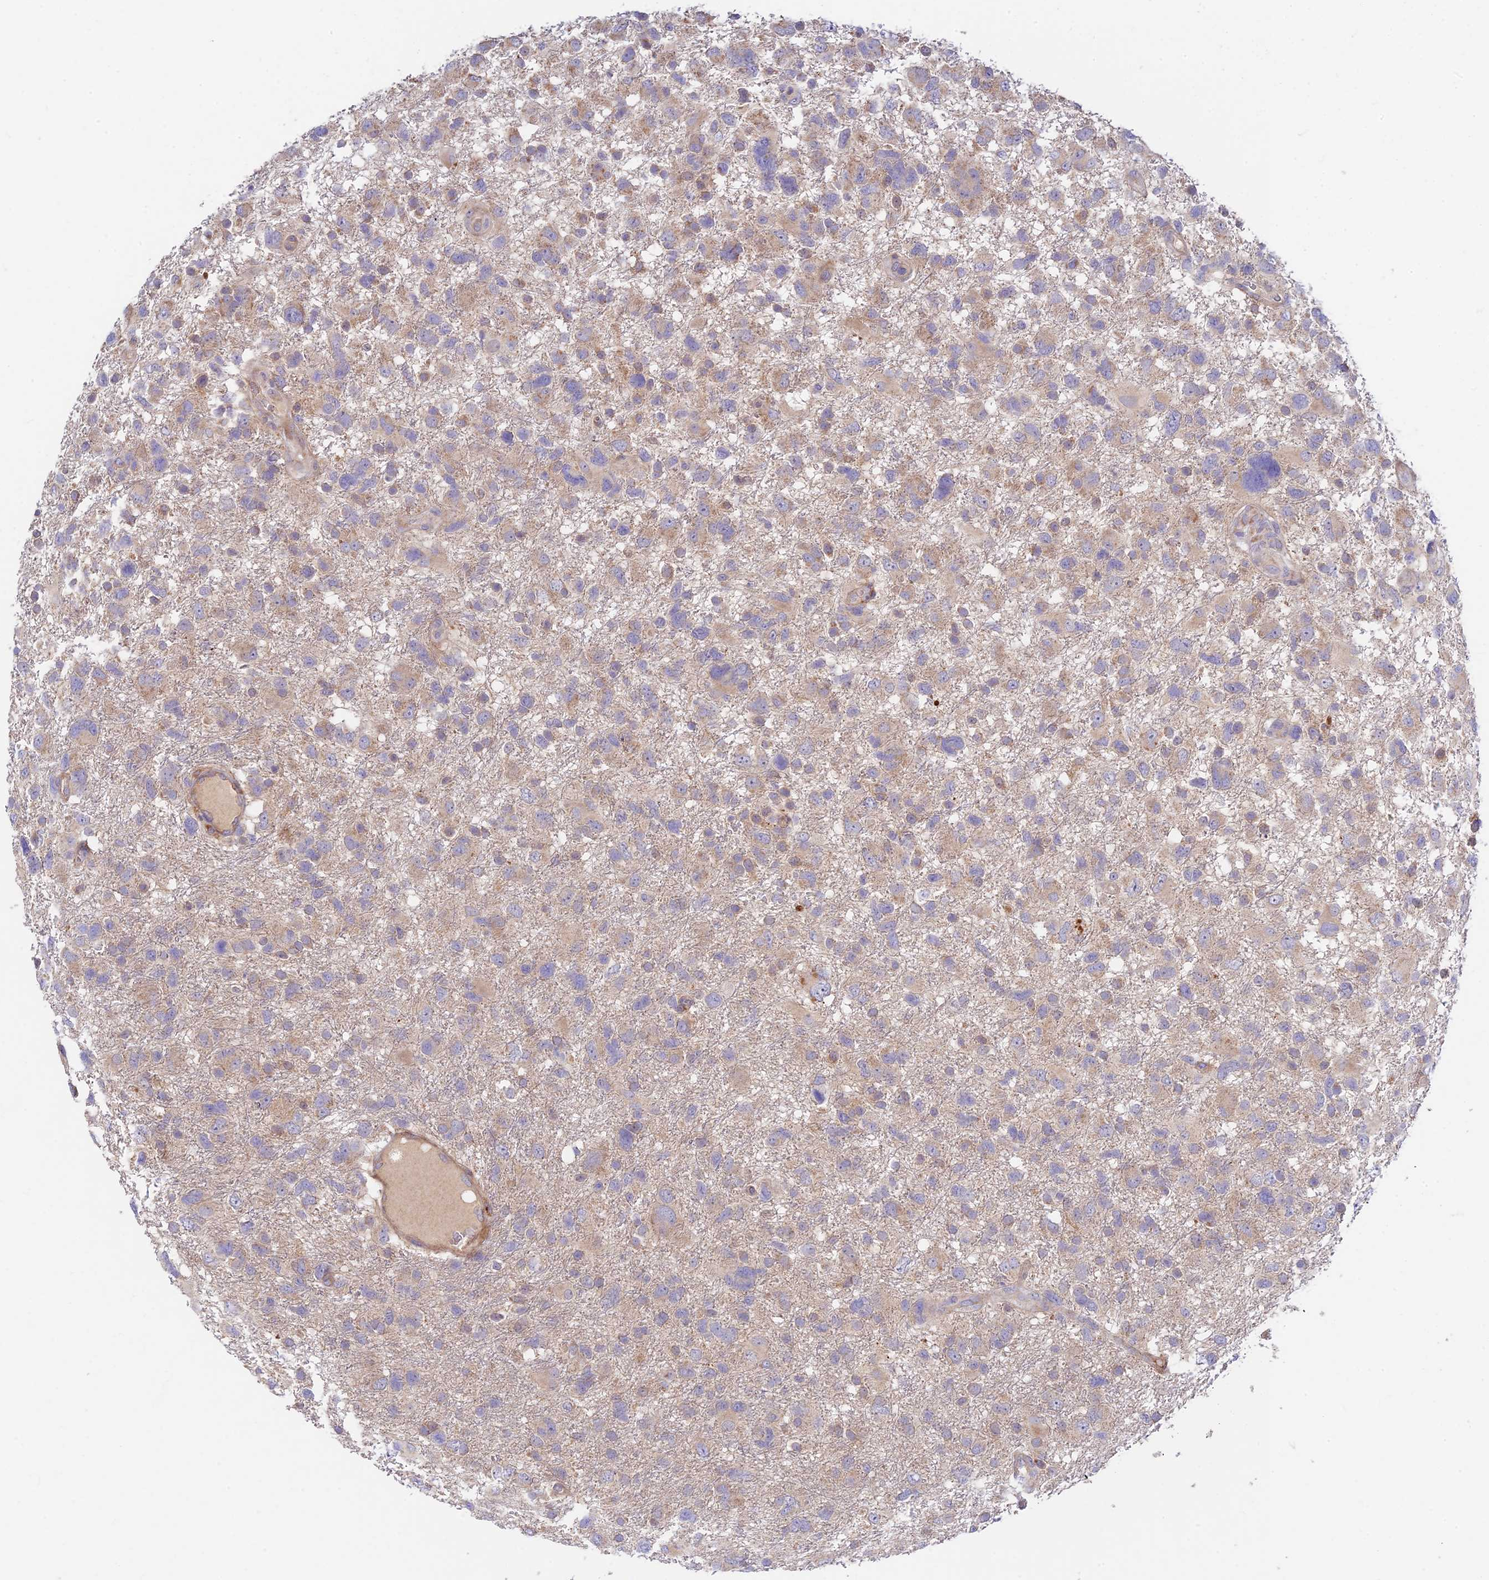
{"staining": {"intensity": "weak", "quantity": "25%-75%", "location": "cytoplasmic/membranous"}, "tissue": "glioma", "cell_type": "Tumor cells", "image_type": "cancer", "snomed": [{"axis": "morphology", "description": "Glioma, malignant, High grade"}, {"axis": "topography", "description": "Brain"}], "caption": "Weak cytoplasmic/membranous expression for a protein is identified in about 25%-75% of tumor cells of glioma using immunohistochemistry.", "gene": "FUOM", "patient": {"sex": "male", "age": 61}}